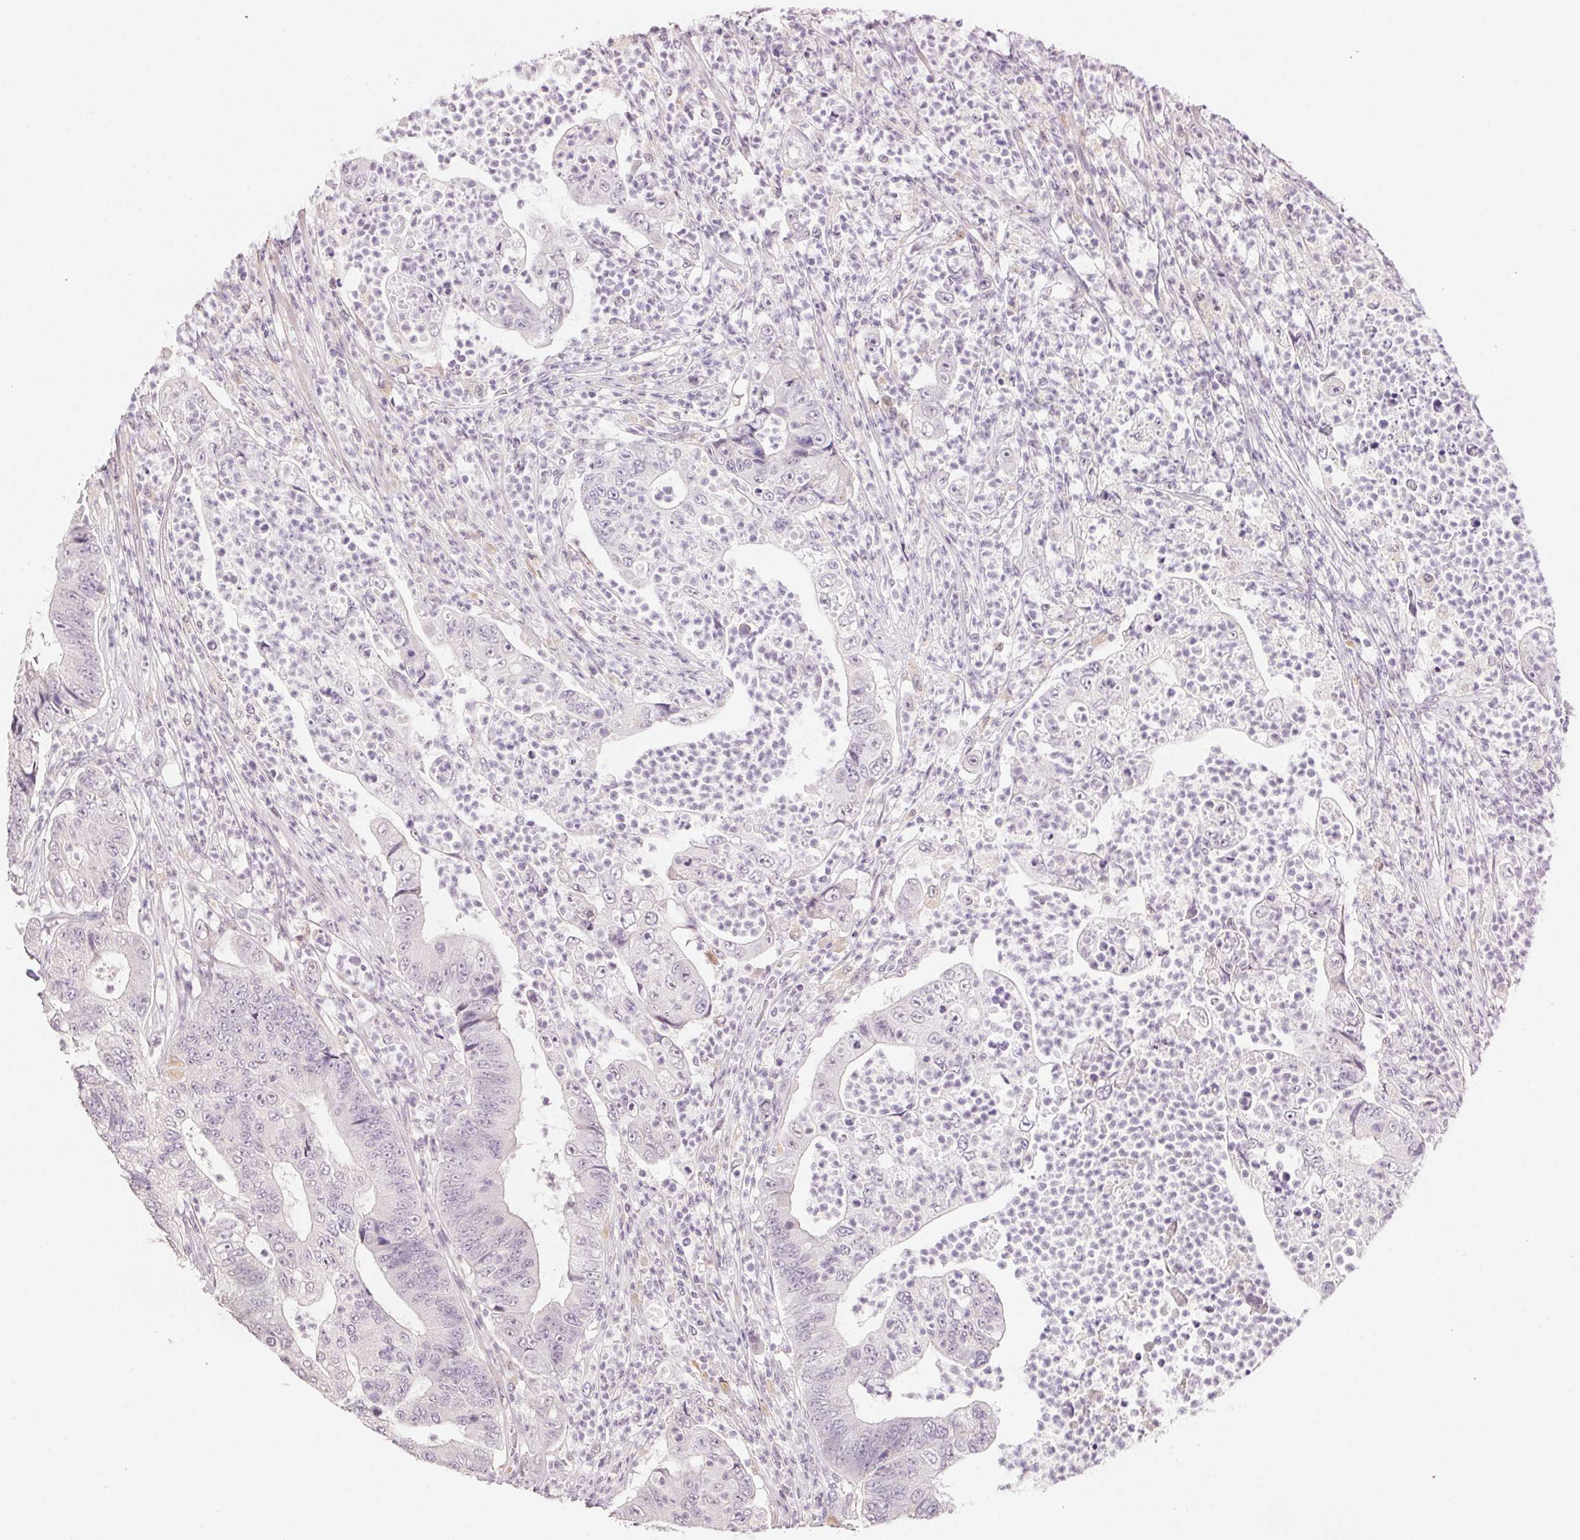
{"staining": {"intensity": "negative", "quantity": "none", "location": "none"}, "tissue": "colorectal cancer", "cell_type": "Tumor cells", "image_type": "cancer", "snomed": [{"axis": "morphology", "description": "Adenocarcinoma, NOS"}, {"axis": "topography", "description": "Colon"}], "caption": "The immunohistochemistry (IHC) image has no significant expression in tumor cells of colorectal cancer (adenocarcinoma) tissue.", "gene": "SLC6A18", "patient": {"sex": "female", "age": 48}}